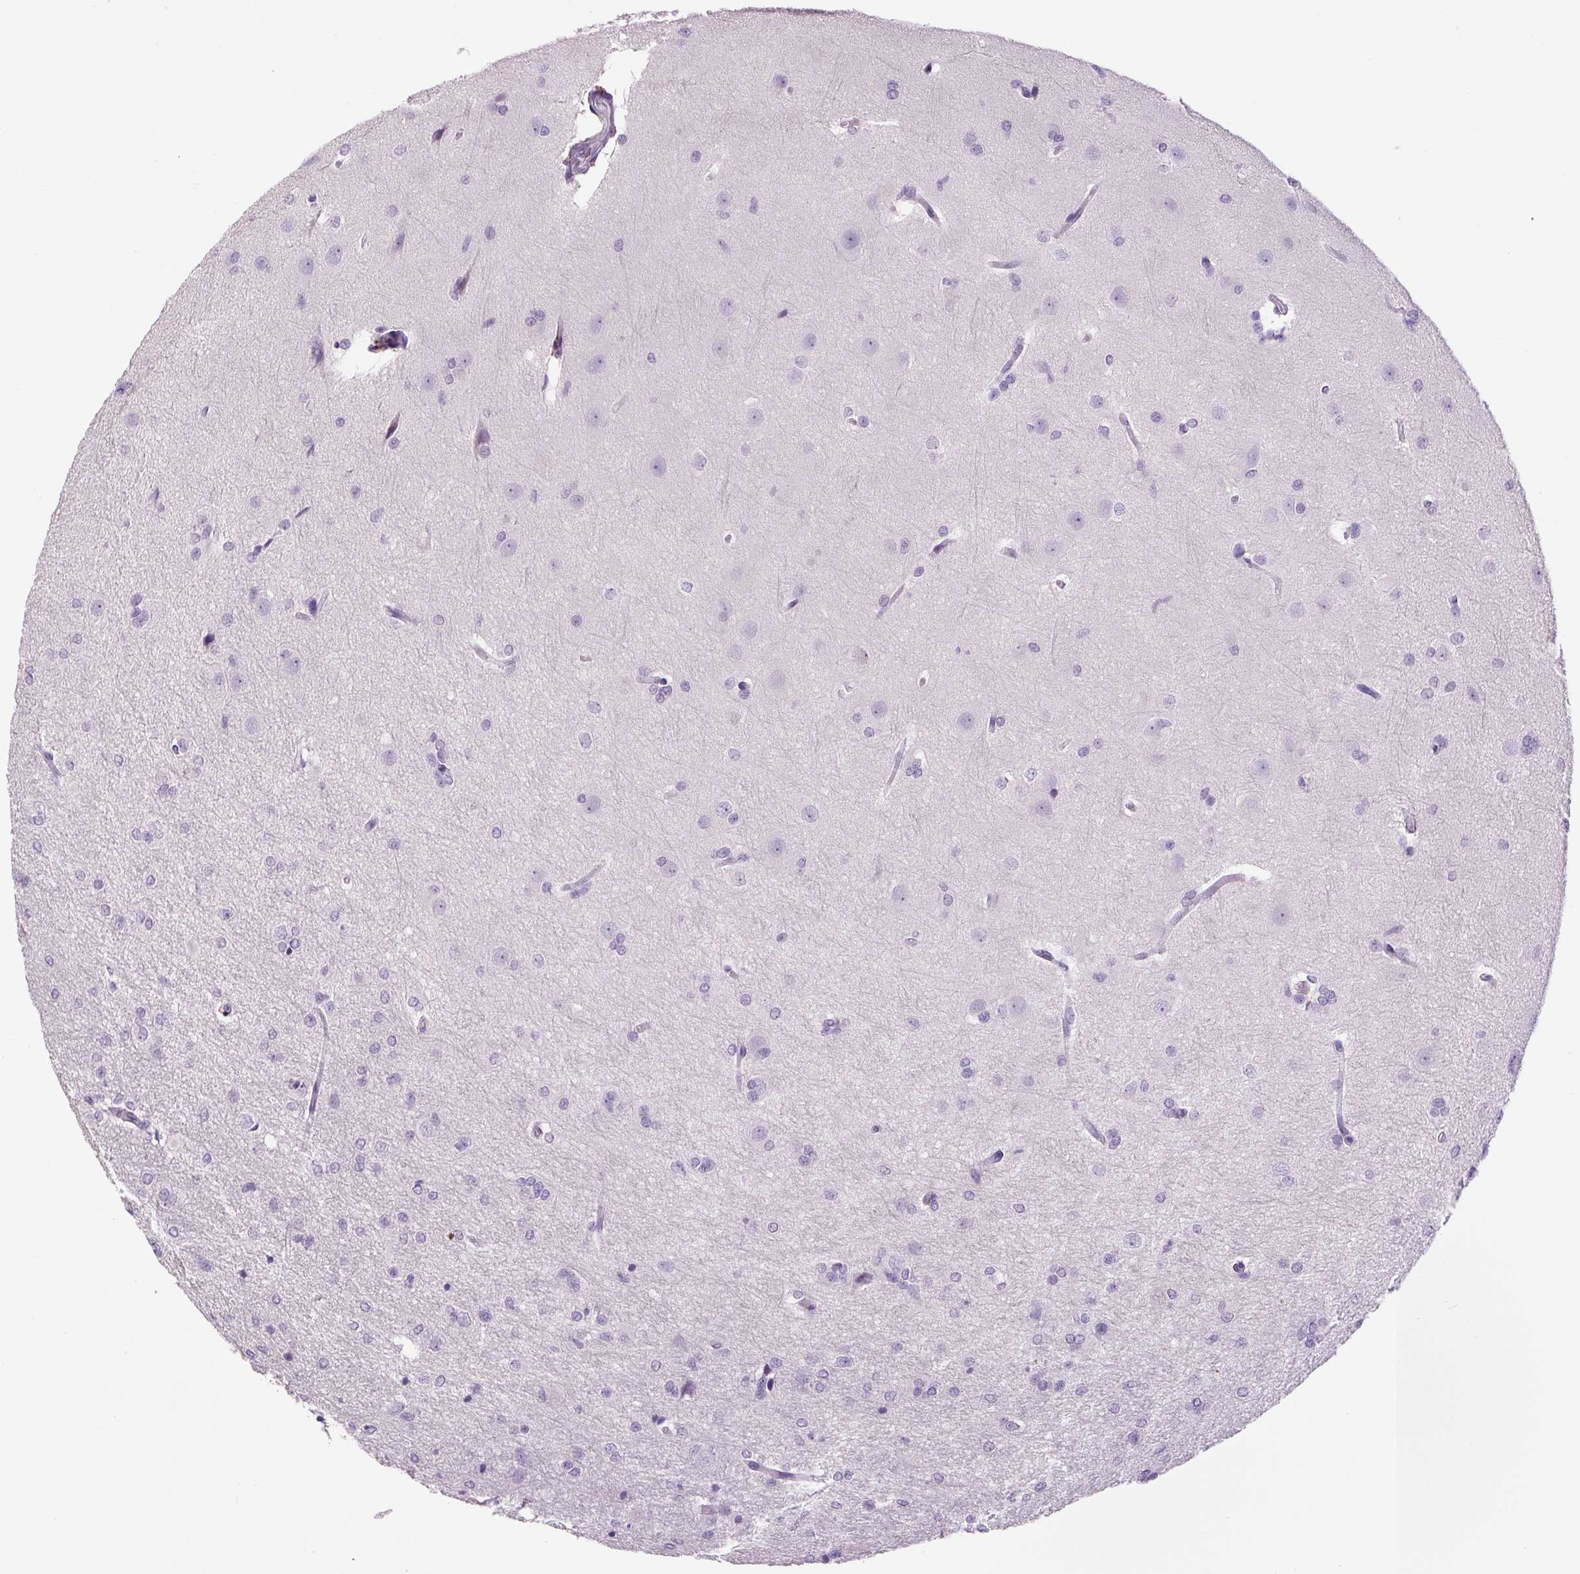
{"staining": {"intensity": "negative", "quantity": "none", "location": "none"}, "tissue": "glioma", "cell_type": "Tumor cells", "image_type": "cancer", "snomed": [{"axis": "morphology", "description": "Glioma, malignant, Low grade"}, {"axis": "topography", "description": "Brain"}], "caption": "Immunohistochemistry (IHC) of human malignant glioma (low-grade) demonstrates no staining in tumor cells.", "gene": "FBN1", "patient": {"sex": "male", "age": 26}}